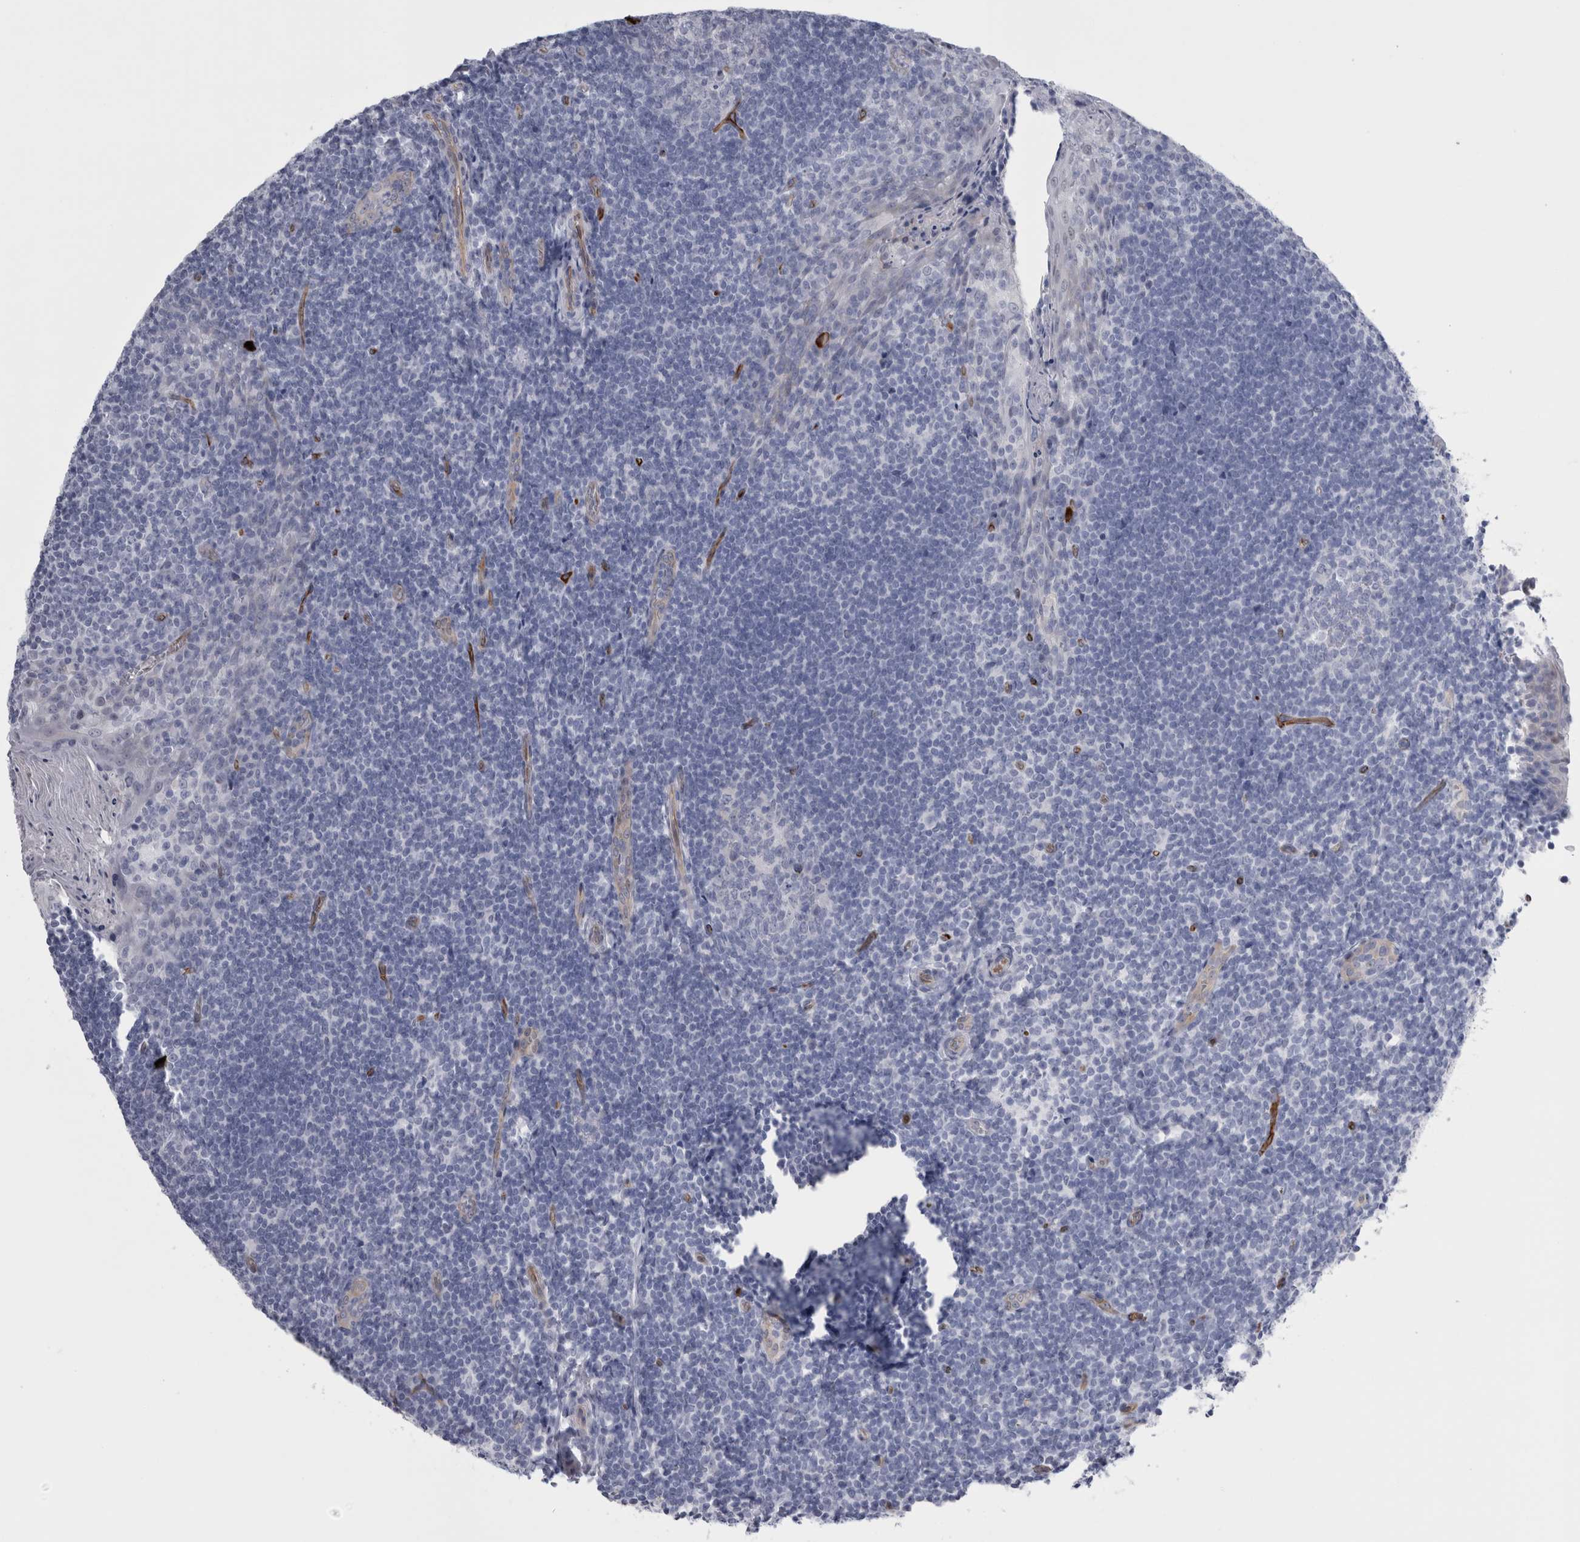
{"staining": {"intensity": "negative", "quantity": "none", "location": "none"}, "tissue": "tonsil", "cell_type": "Germinal center cells", "image_type": "normal", "snomed": [{"axis": "morphology", "description": "Normal tissue, NOS"}, {"axis": "topography", "description": "Tonsil"}], "caption": "Human tonsil stained for a protein using immunohistochemistry (IHC) shows no staining in germinal center cells.", "gene": "VWDE", "patient": {"sex": "male", "age": 27}}